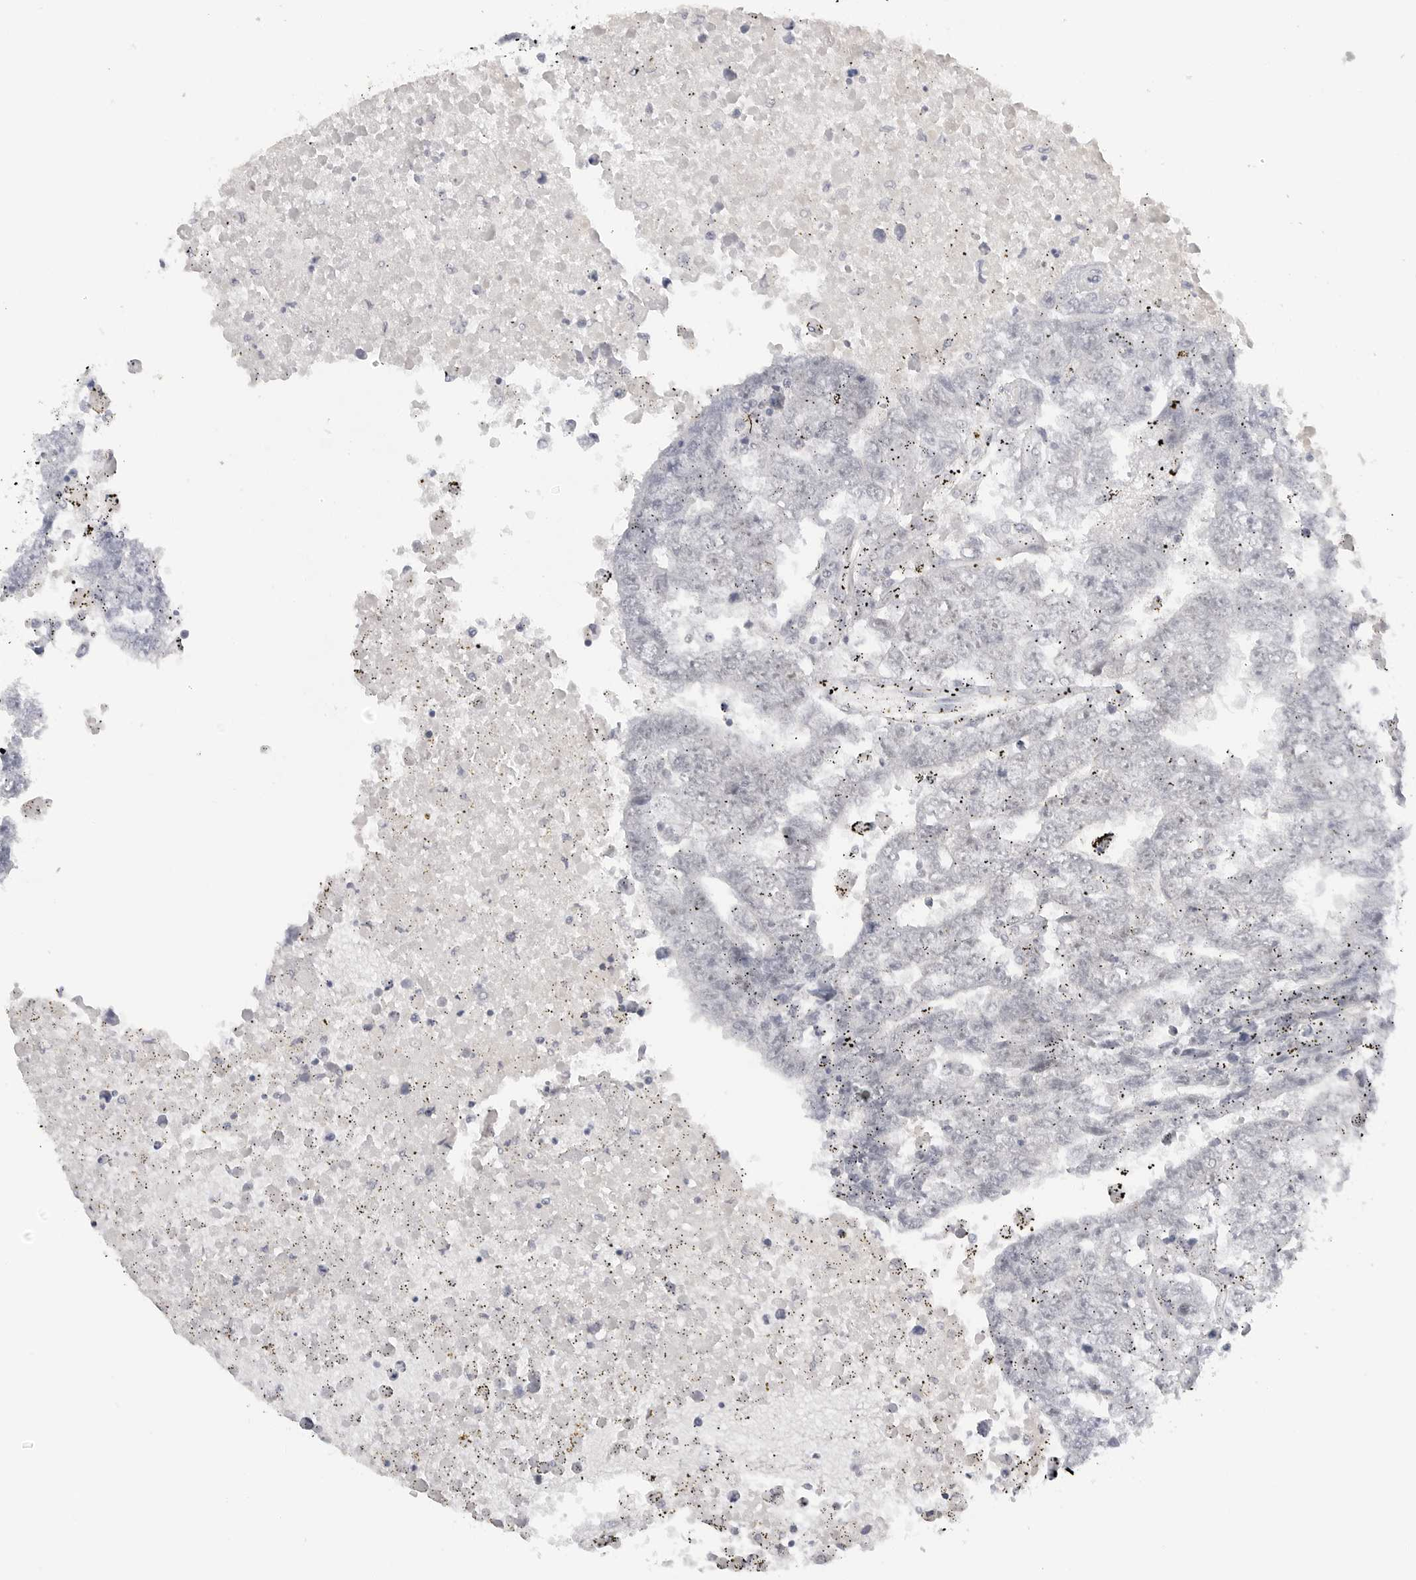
{"staining": {"intensity": "negative", "quantity": "none", "location": "none"}, "tissue": "testis cancer", "cell_type": "Tumor cells", "image_type": "cancer", "snomed": [{"axis": "morphology", "description": "Carcinoma, Embryonal, NOS"}, {"axis": "topography", "description": "Testis"}], "caption": "Testis cancer was stained to show a protein in brown. There is no significant staining in tumor cells.", "gene": "WRAP53", "patient": {"sex": "male", "age": 25}}